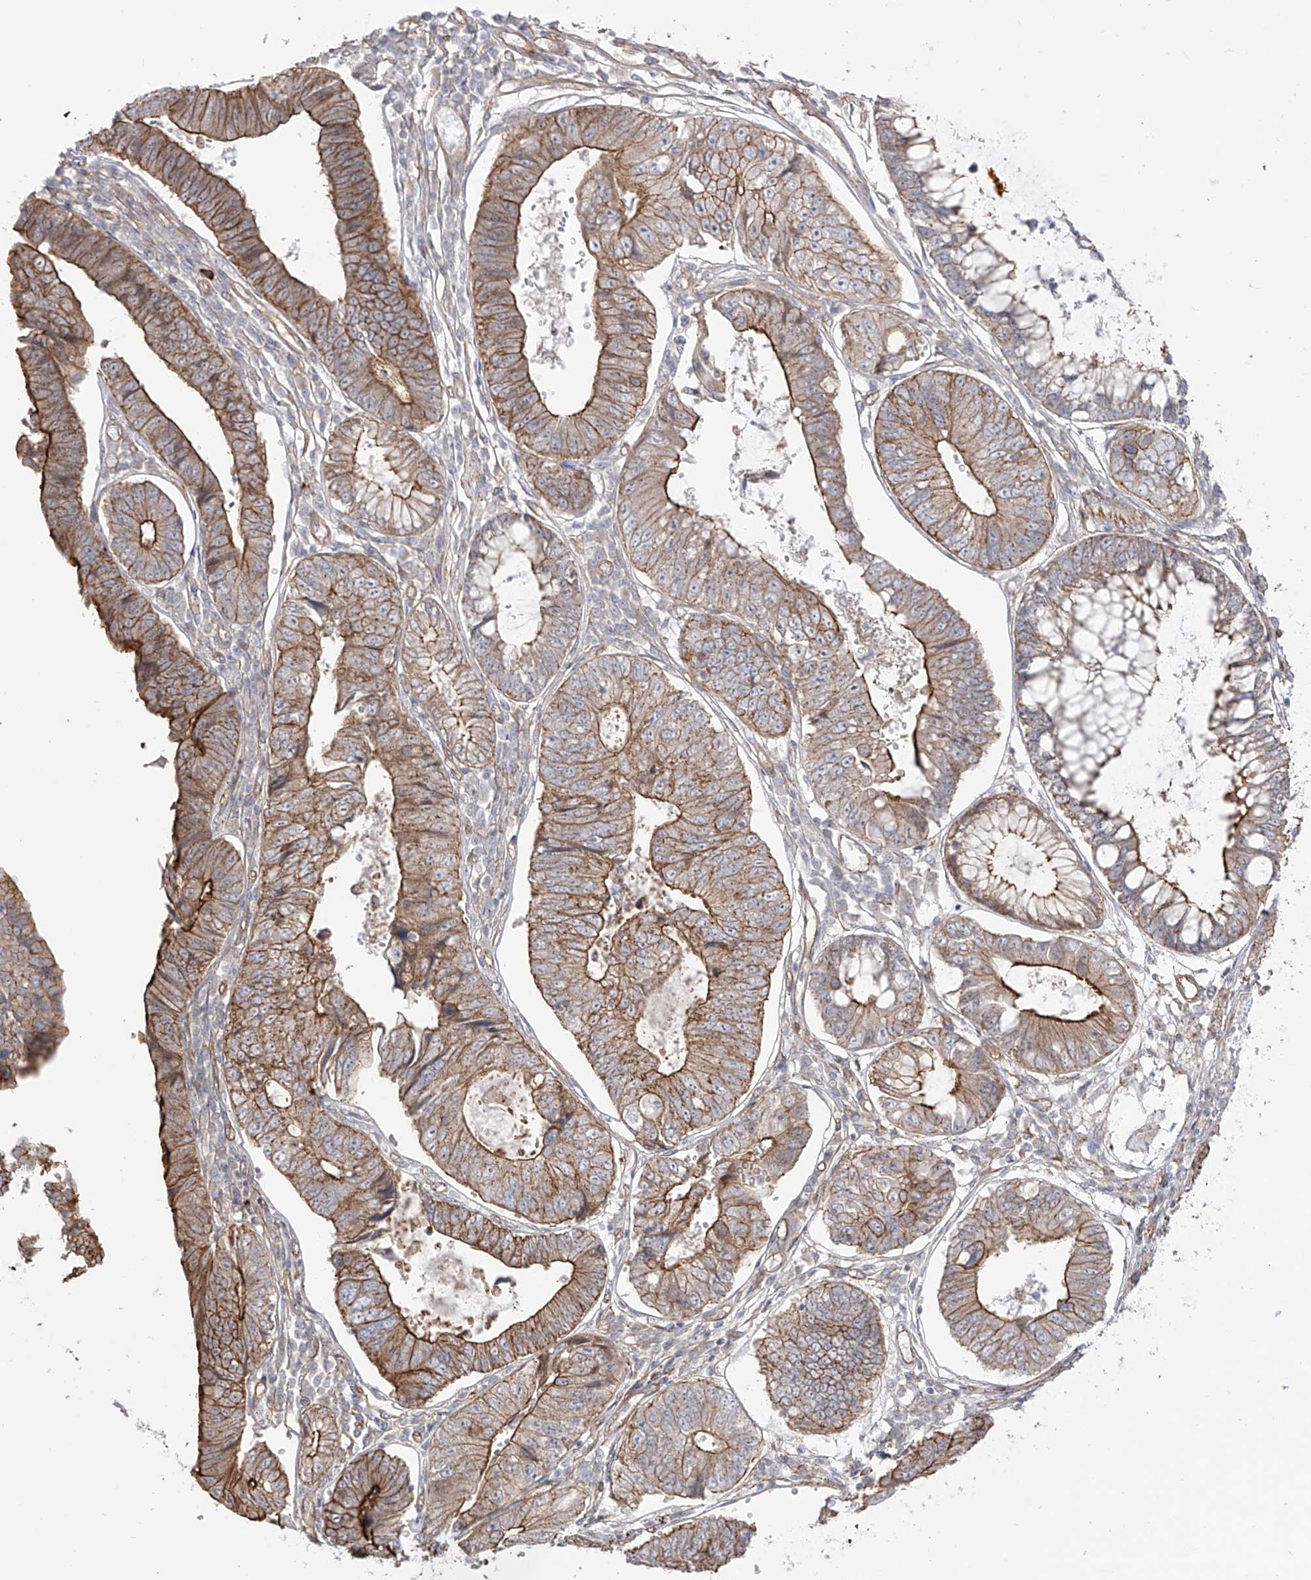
{"staining": {"intensity": "strong", "quantity": "25%-75%", "location": "cytoplasmic/membranous"}, "tissue": "stomach cancer", "cell_type": "Tumor cells", "image_type": "cancer", "snomed": [{"axis": "morphology", "description": "Adenocarcinoma, NOS"}, {"axis": "topography", "description": "Stomach"}], "caption": "High-power microscopy captured an immunohistochemistry (IHC) histopathology image of stomach adenocarcinoma, revealing strong cytoplasmic/membranous staining in approximately 25%-75% of tumor cells.", "gene": "ZNF180", "patient": {"sex": "male", "age": 59}}